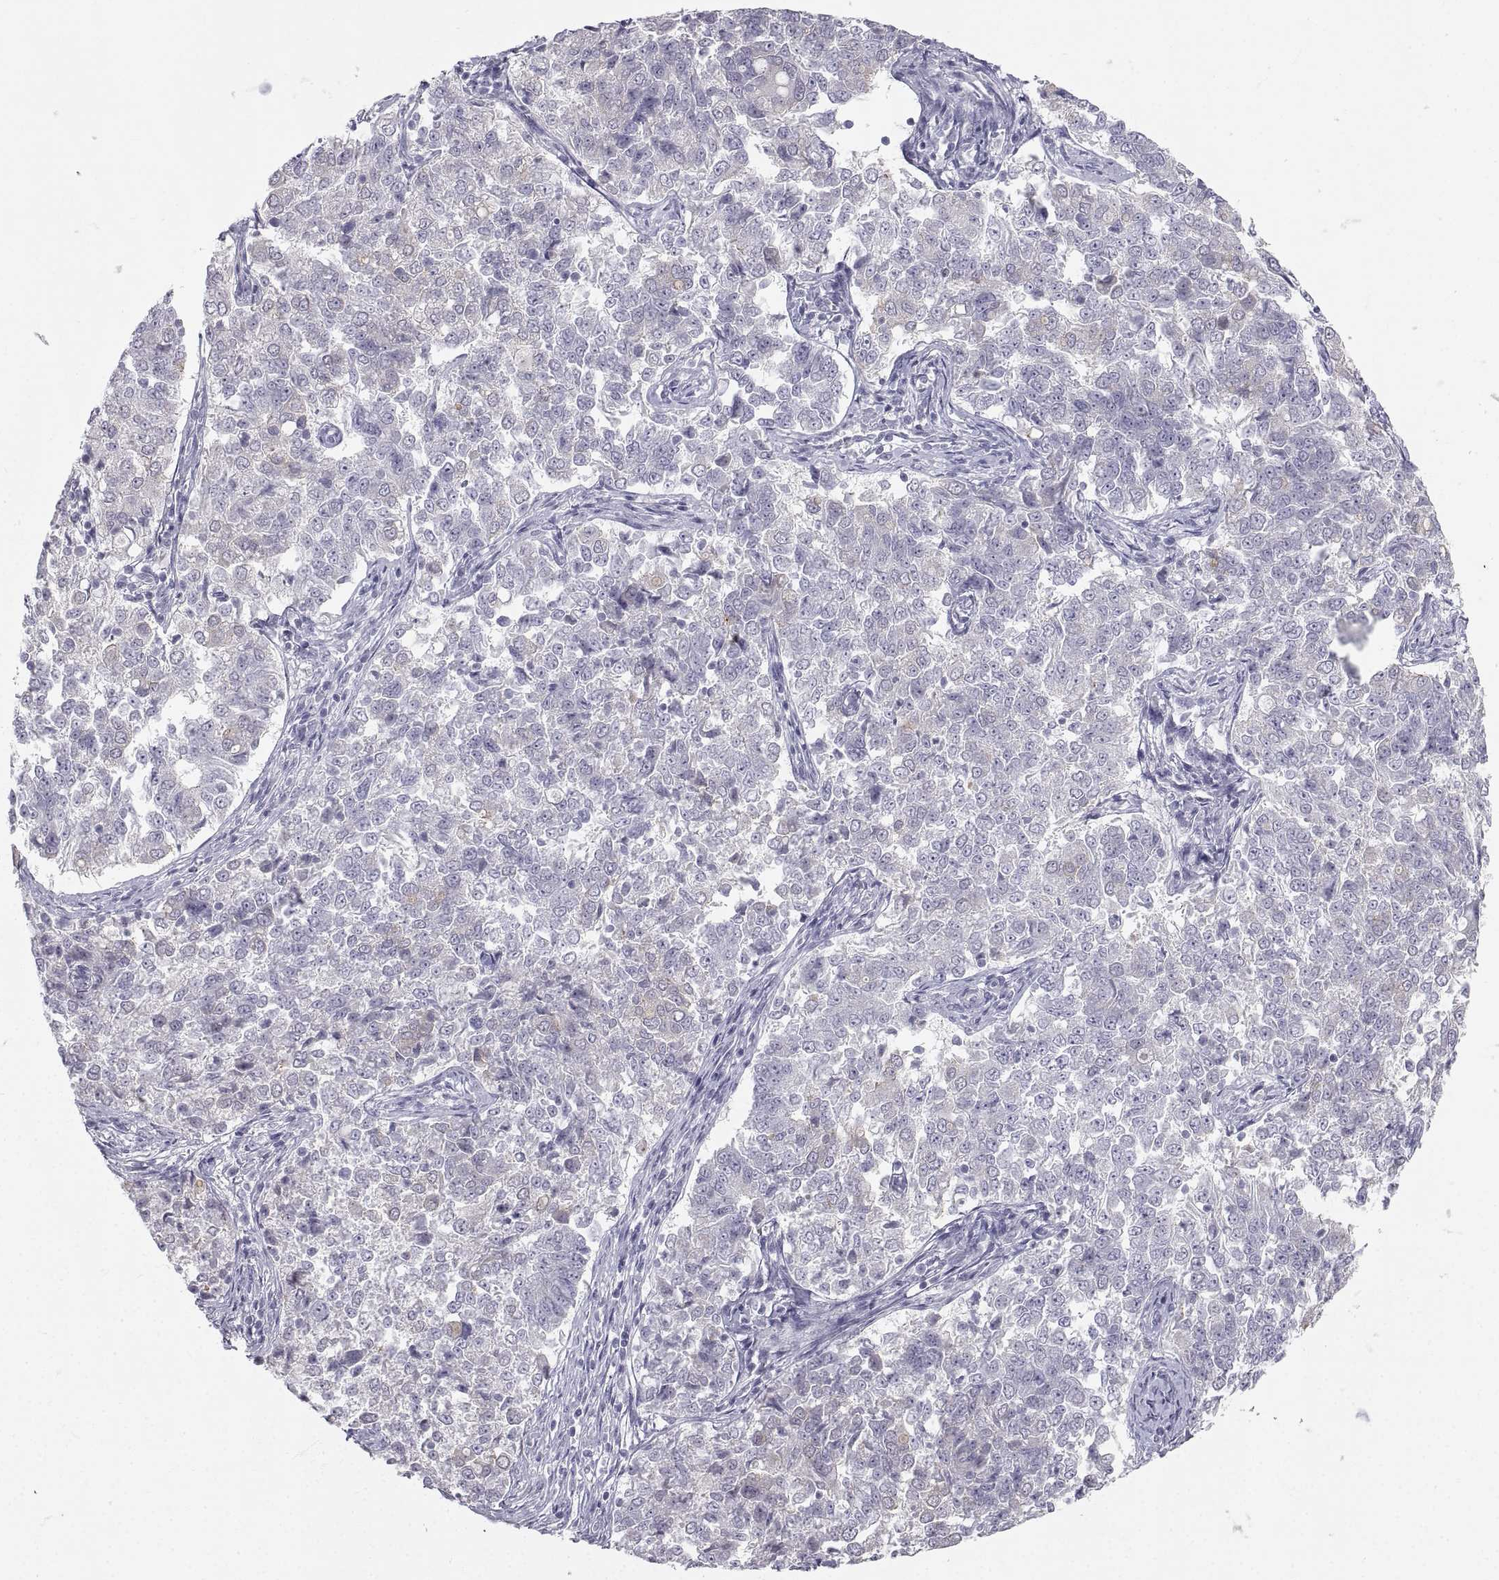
{"staining": {"intensity": "weak", "quantity": "<25%", "location": "cytoplasmic/membranous"}, "tissue": "endometrial cancer", "cell_type": "Tumor cells", "image_type": "cancer", "snomed": [{"axis": "morphology", "description": "Adenocarcinoma, NOS"}, {"axis": "topography", "description": "Endometrium"}], "caption": "Adenocarcinoma (endometrial) stained for a protein using immunohistochemistry (IHC) exhibits no expression tumor cells.", "gene": "ZNF185", "patient": {"sex": "female", "age": 43}}